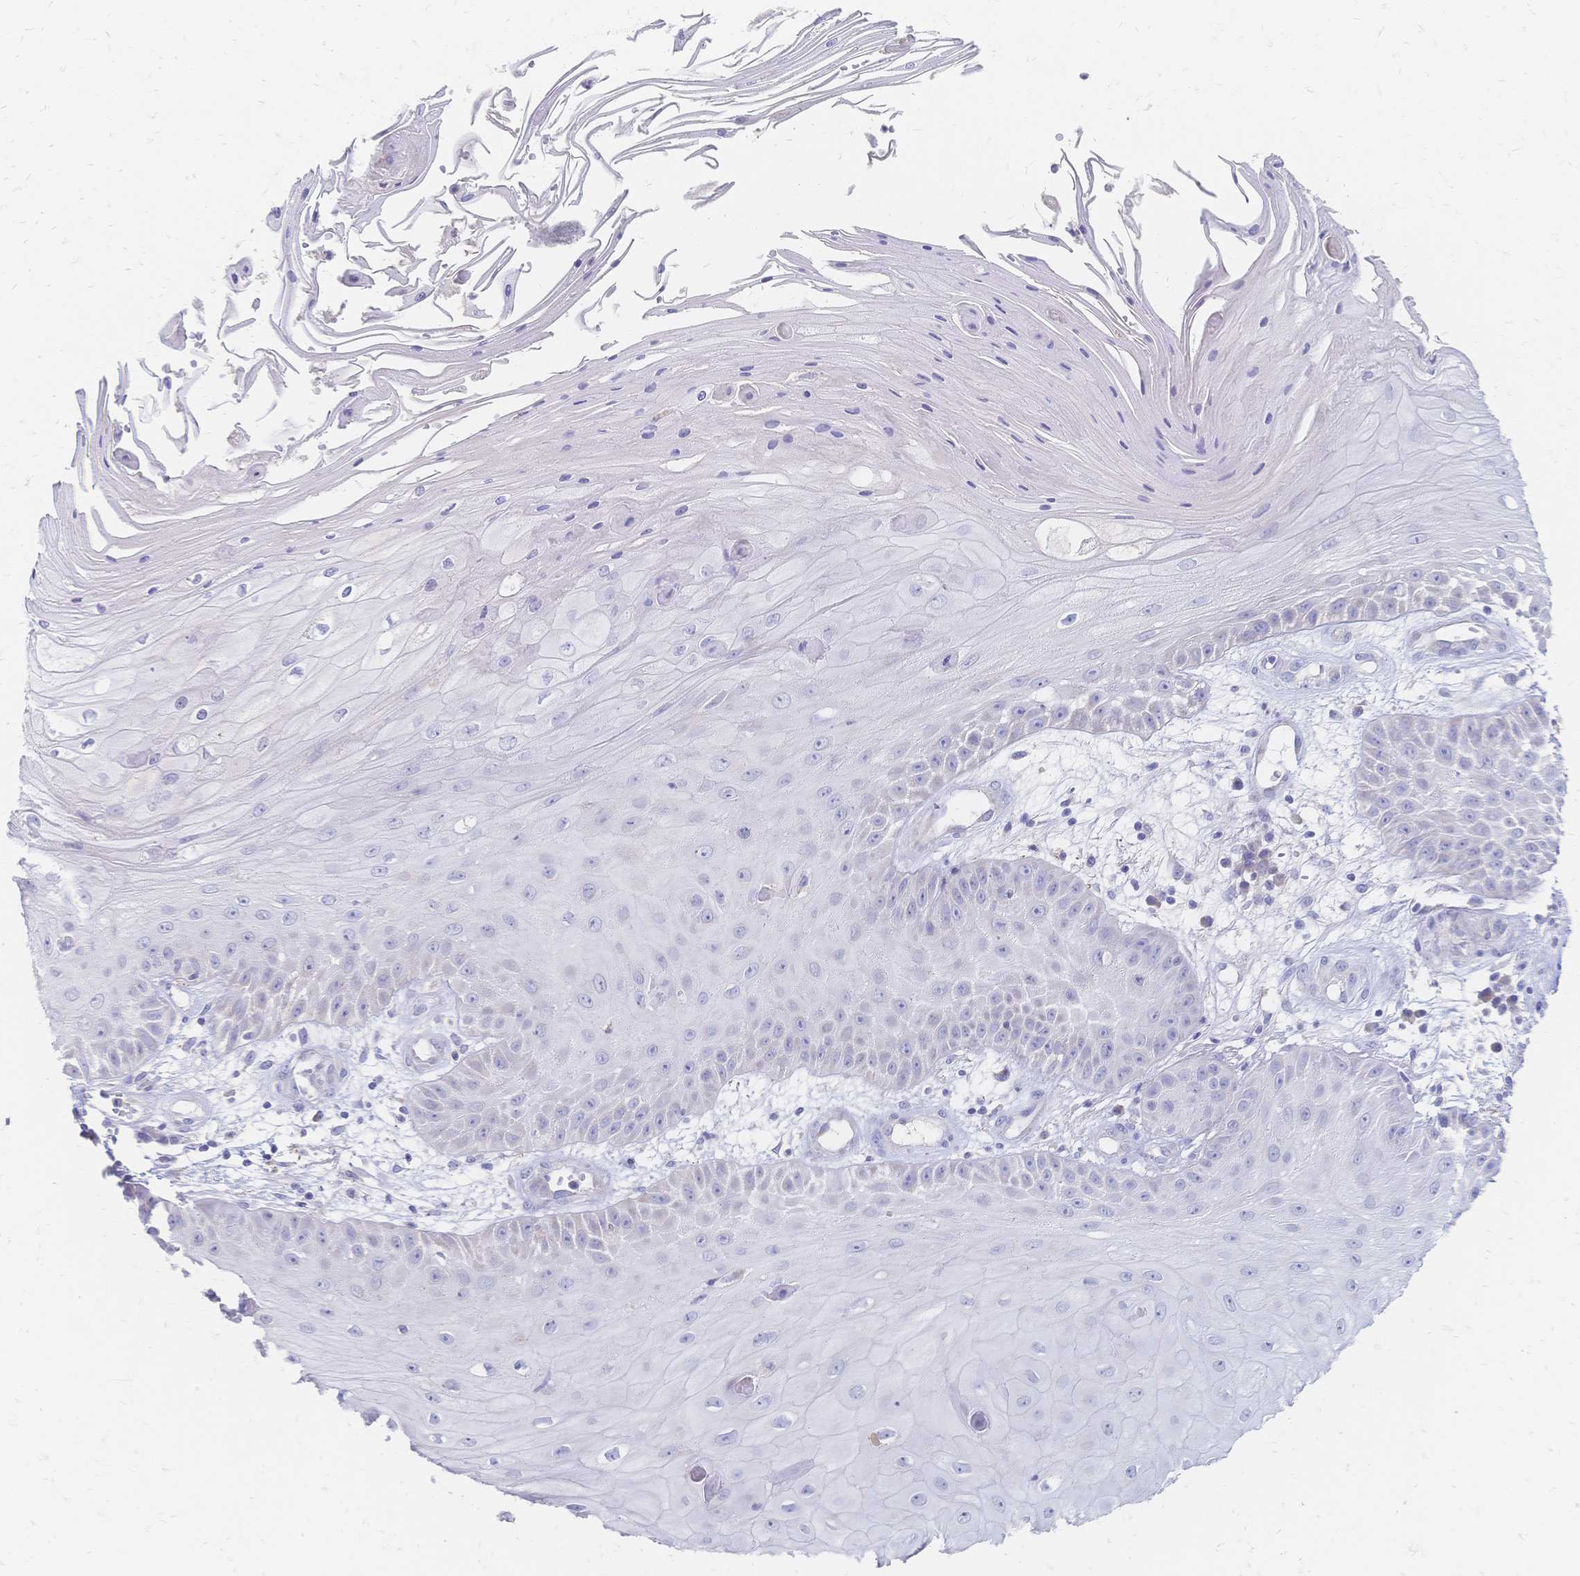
{"staining": {"intensity": "negative", "quantity": "none", "location": "none"}, "tissue": "skin cancer", "cell_type": "Tumor cells", "image_type": "cancer", "snomed": [{"axis": "morphology", "description": "Squamous cell carcinoma, NOS"}, {"axis": "topography", "description": "Skin"}], "caption": "Skin cancer (squamous cell carcinoma) was stained to show a protein in brown. There is no significant staining in tumor cells.", "gene": "VWC2L", "patient": {"sex": "male", "age": 70}}